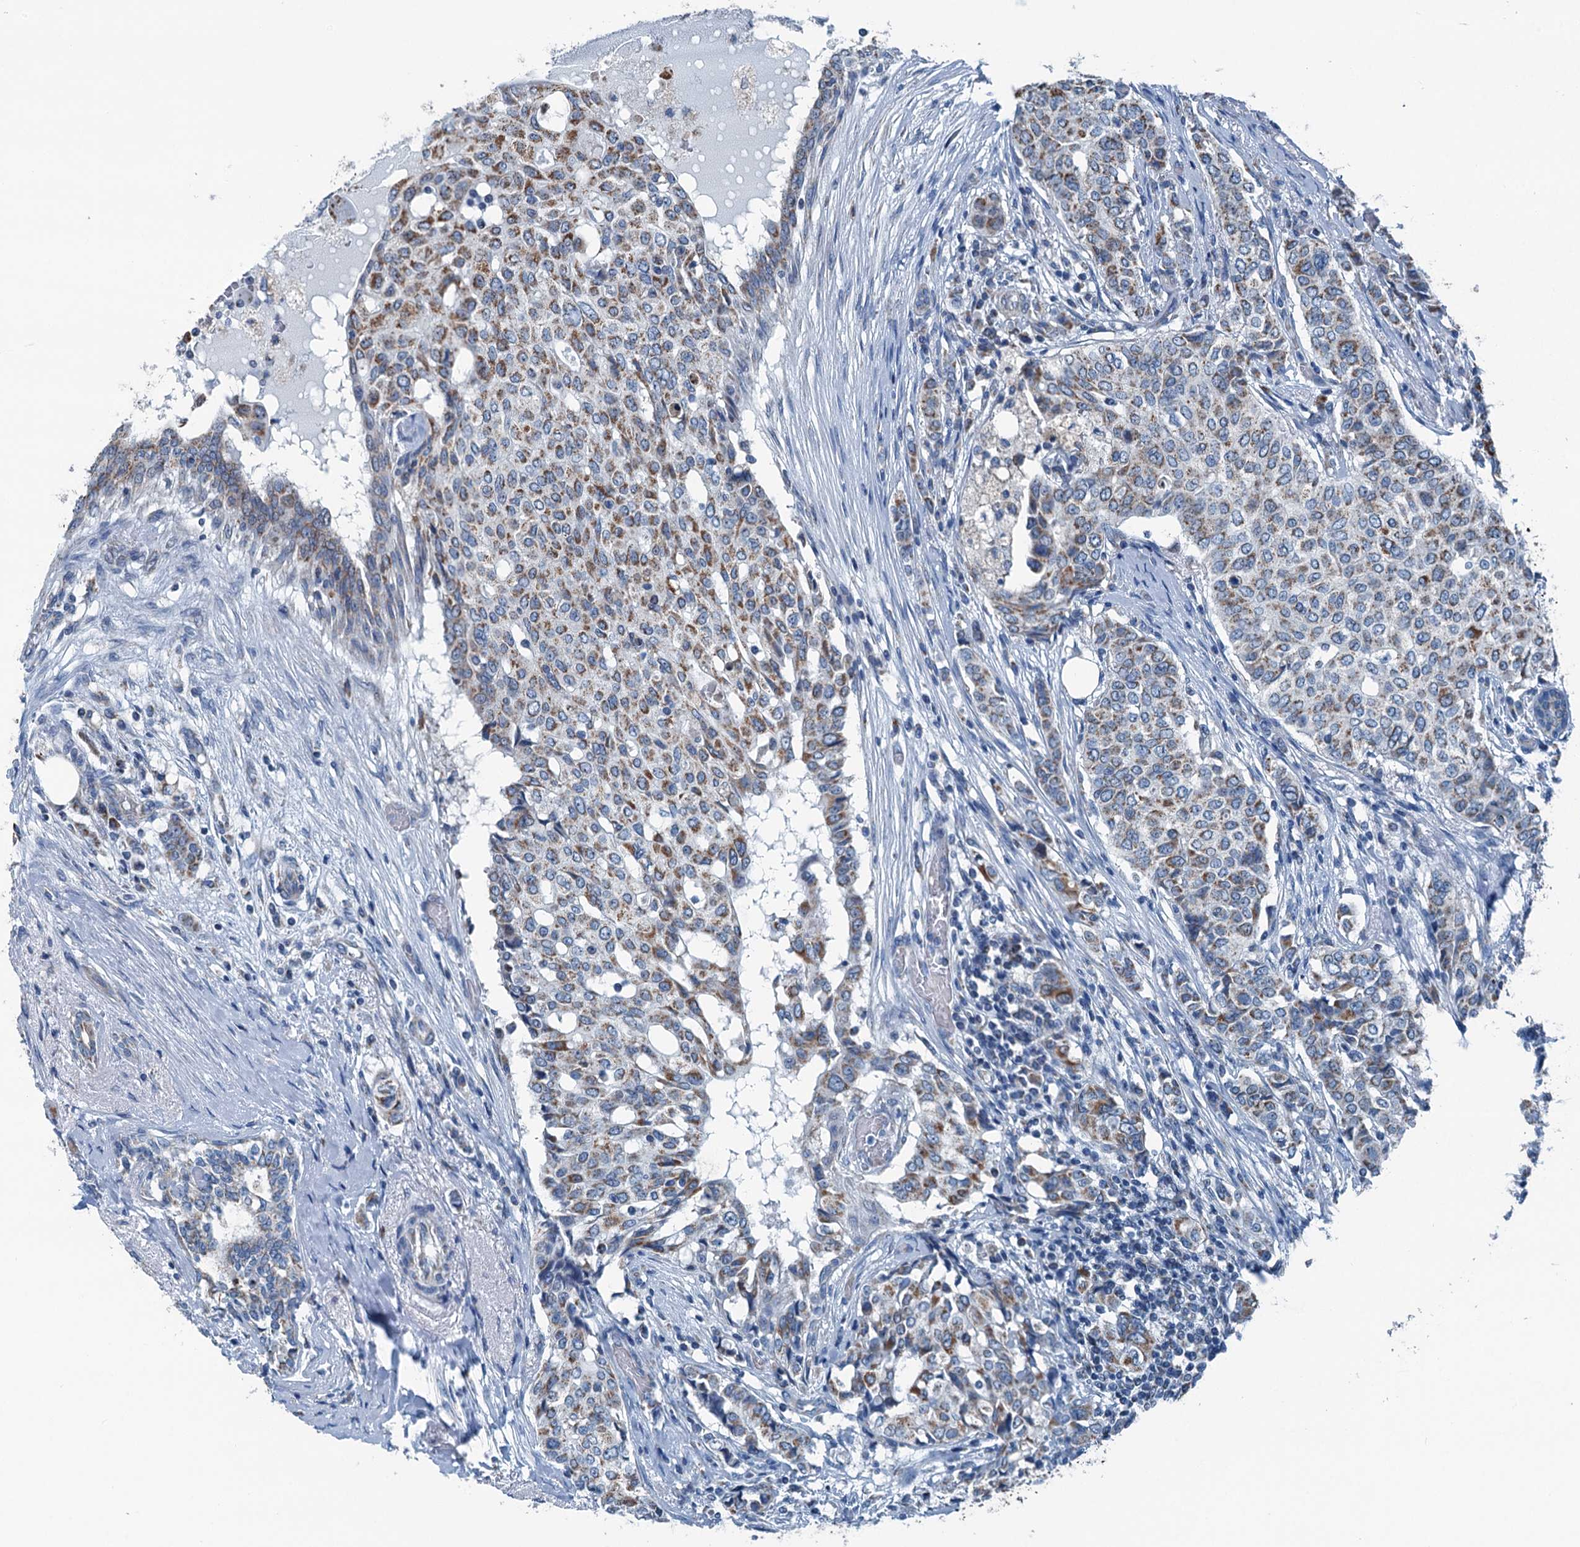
{"staining": {"intensity": "moderate", "quantity": ">75%", "location": "cytoplasmic/membranous"}, "tissue": "breast cancer", "cell_type": "Tumor cells", "image_type": "cancer", "snomed": [{"axis": "morphology", "description": "Lobular carcinoma"}, {"axis": "topography", "description": "Breast"}], "caption": "Moderate cytoplasmic/membranous protein expression is seen in approximately >75% of tumor cells in breast cancer.", "gene": "TRPT1", "patient": {"sex": "female", "age": 51}}